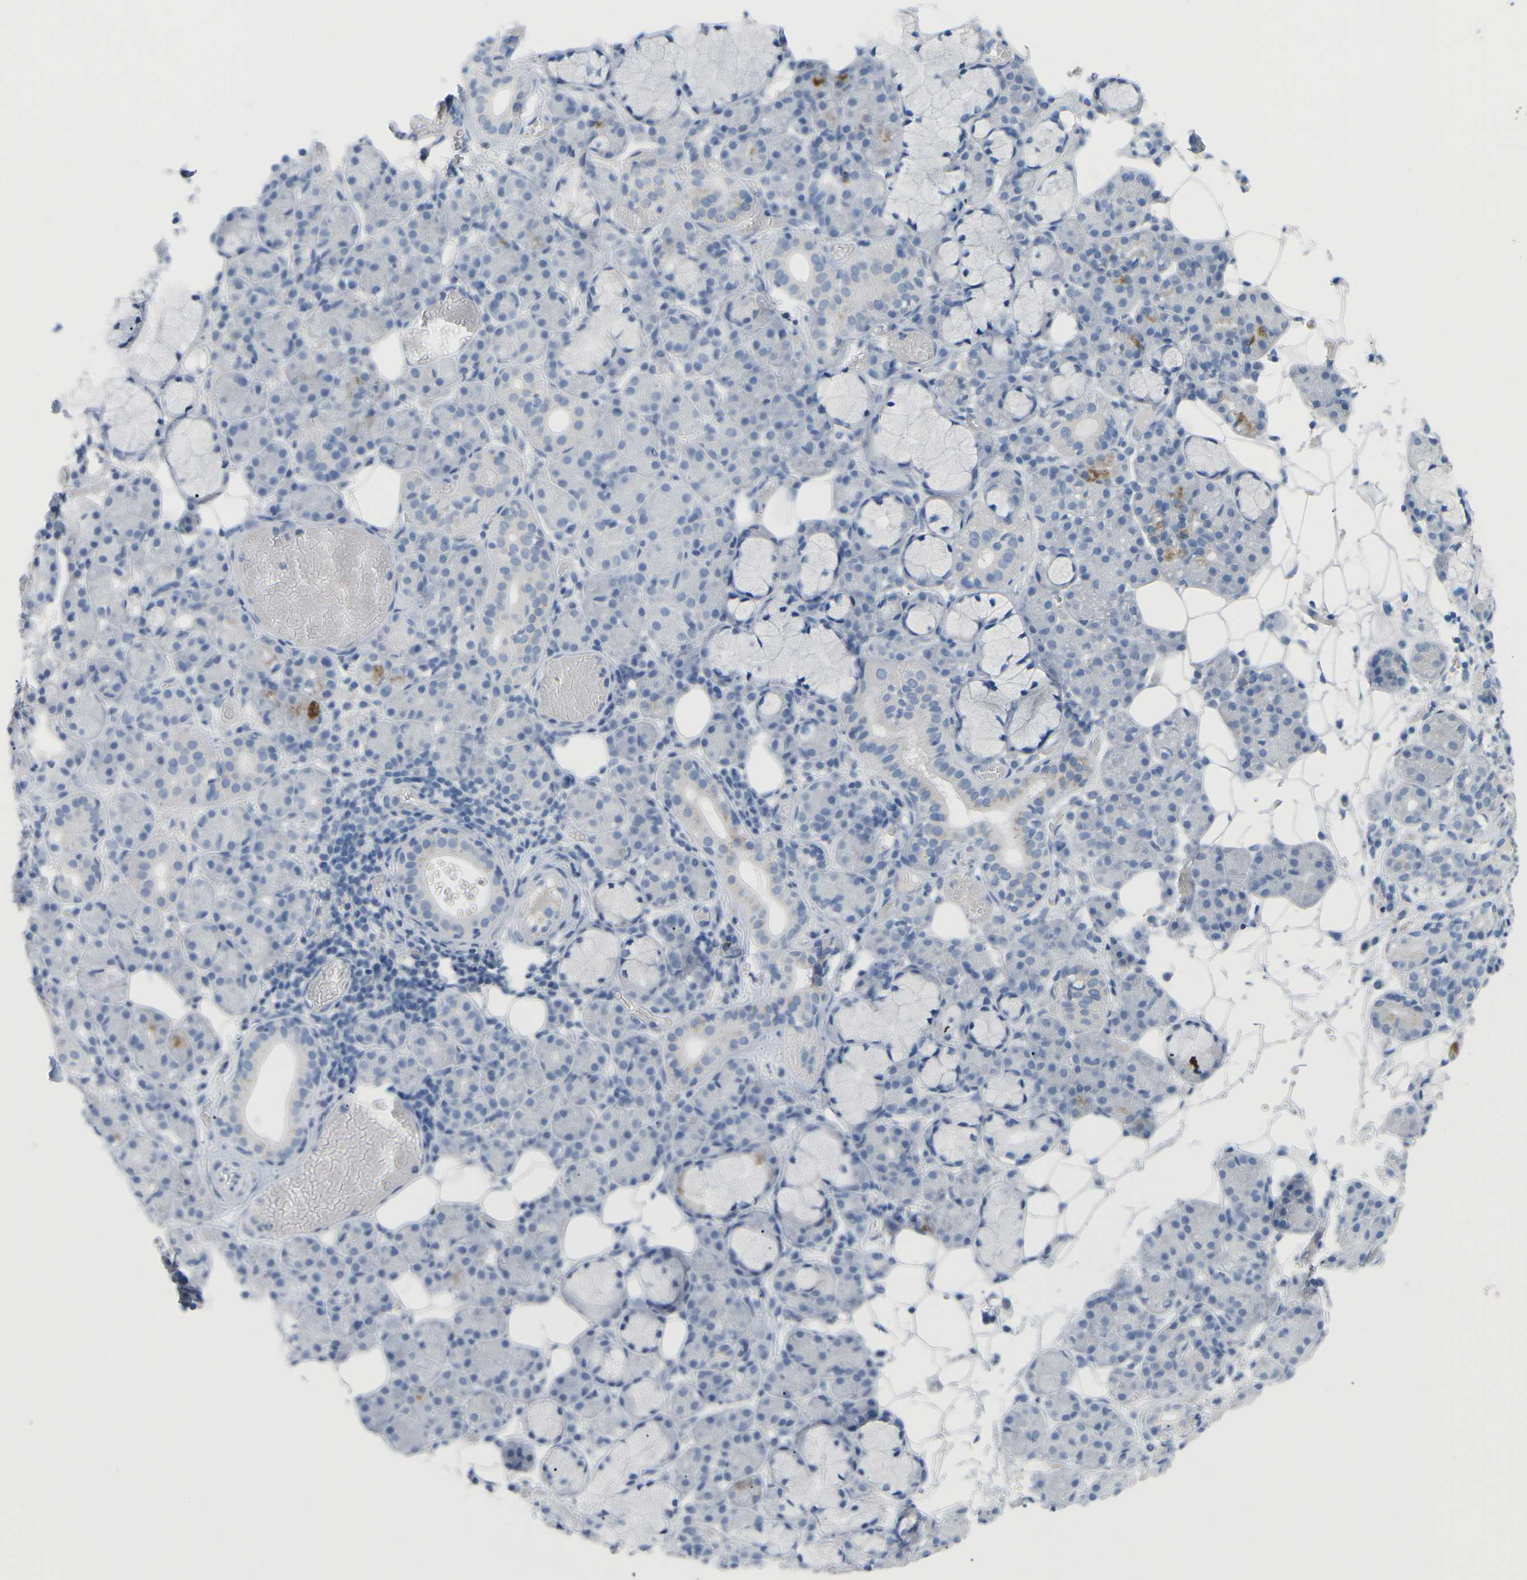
{"staining": {"intensity": "negative", "quantity": "none", "location": "none"}, "tissue": "salivary gland", "cell_type": "Glandular cells", "image_type": "normal", "snomed": [{"axis": "morphology", "description": "Normal tissue, NOS"}, {"axis": "topography", "description": "Salivary gland"}], "caption": "Immunohistochemical staining of benign salivary gland reveals no significant staining in glandular cells. (Brightfield microscopy of DAB (3,3'-diaminobenzidine) immunohistochemistry (IHC) at high magnification).", "gene": "HBG2", "patient": {"sex": "male", "age": 63}}